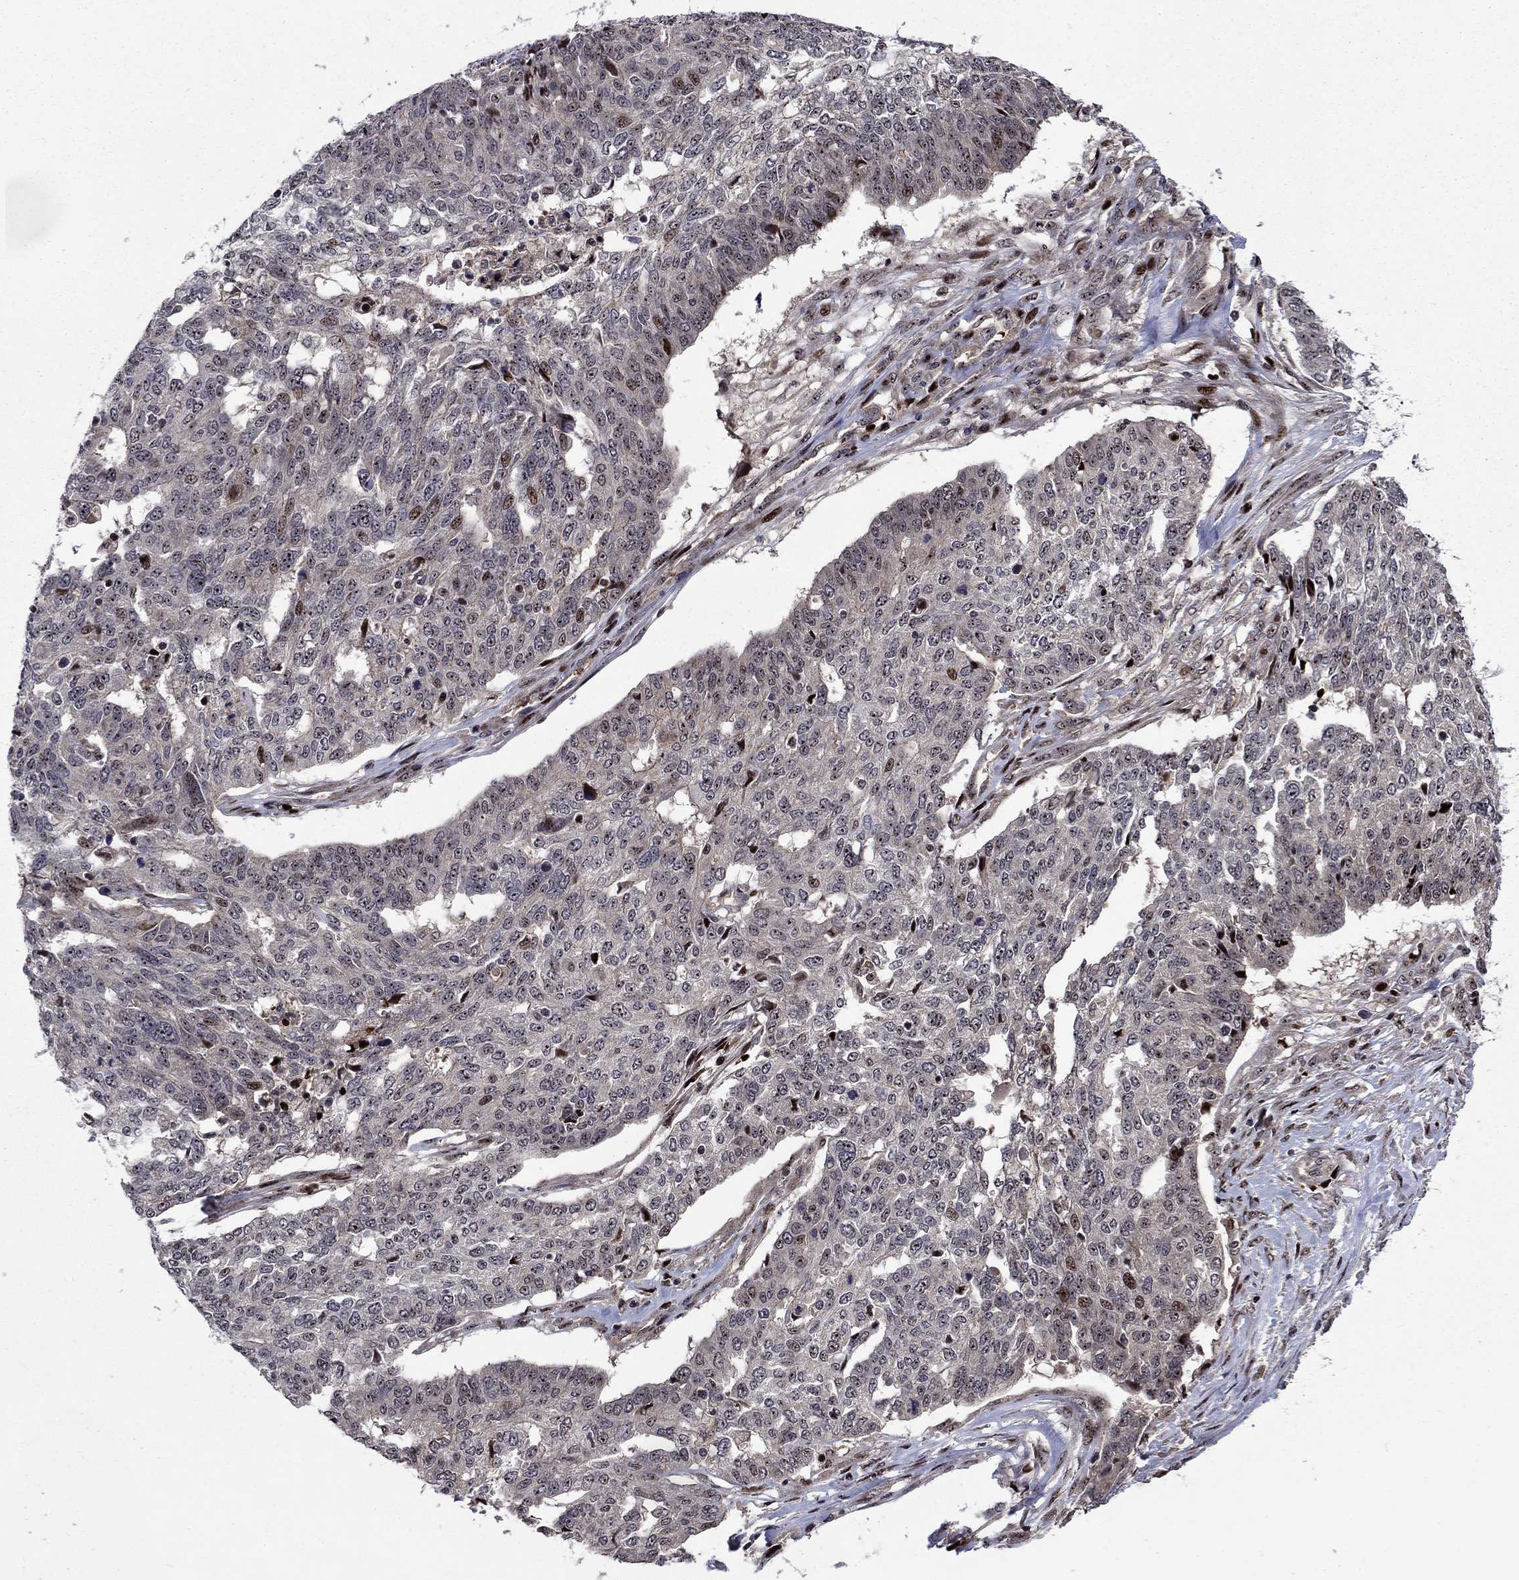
{"staining": {"intensity": "moderate", "quantity": "<25%", "location": "nuclear"}, "tissue": "ovarian cancer", "cell_type": "Tumor cells", "image_type": "cancer", "snomed": [{"axis": "morphology", "description": "Cystadenocarcinoma, serous, NOS"}, {"axis": "topography", "description": "Ovary"}], "caption": "A brown stain labels moderate nuclear positivity of a protein in ovarian serous cystadenocarcinoma tumor cells. The staining was performed using DAB to visualize the protein expression in brown, while the nuclei were stained in blue with hematoxylin (Magnification: 20x).", "gene": "AGTPBP1", "patient": {"sex": "female", "age": 67}}